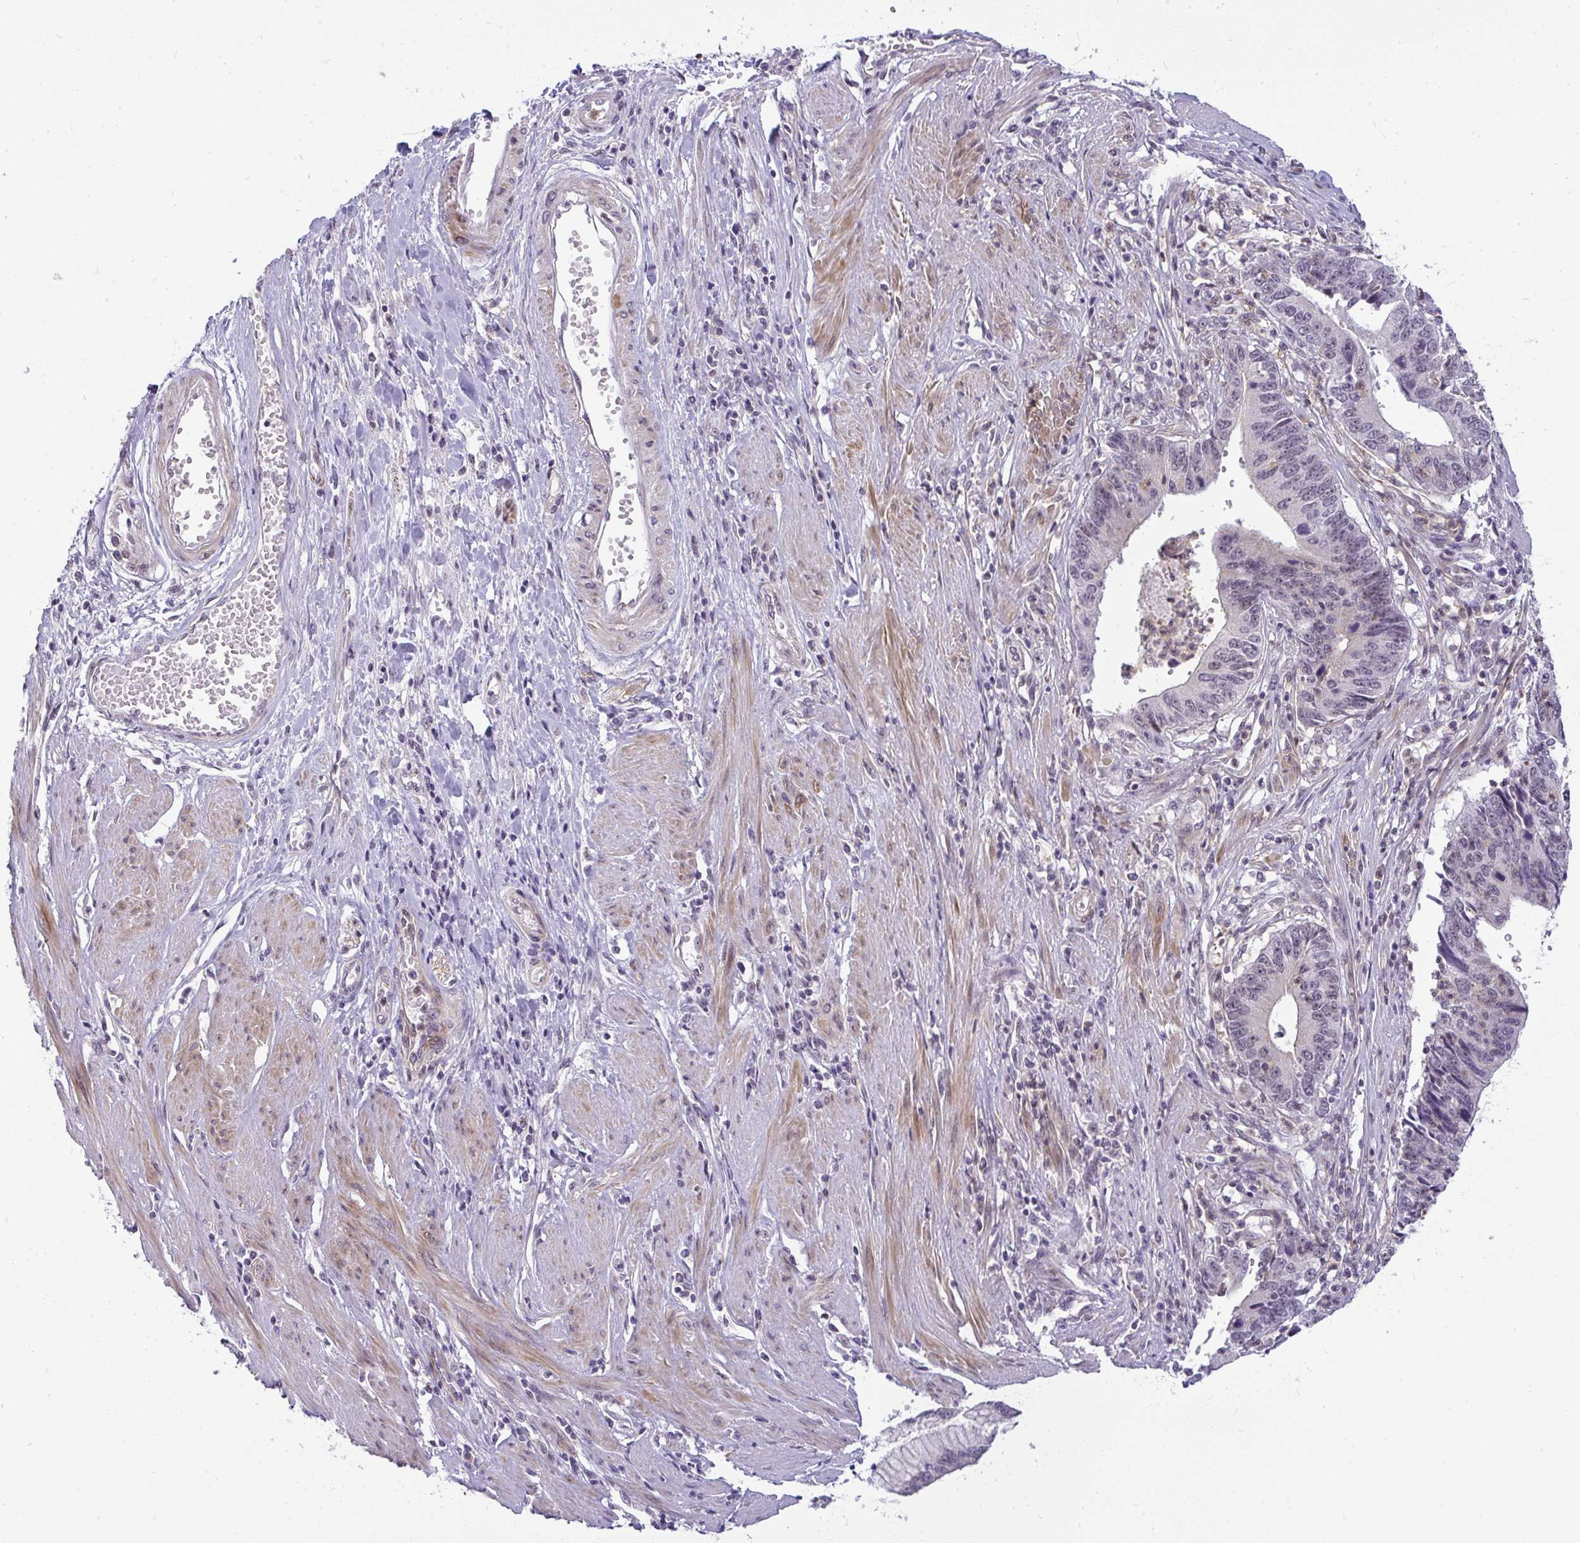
{"staining": {"intensity": "negative", "quantity": "none", "location": "none"}, "tissue": "stomach cancer", "cell_type": "Tumor cells", "image_type": "cancer", "snomed": [{"axis": "morphology", "description": "Adenocarcinoma, NOS"}, {"axis": "topography", "description": "Stomach"}], "caption": "This is a photomicrograph of IHC staining of stomach cancer, which shows no positivity in tumor cells.", "gene": "DZIP1", "patient": {"sex": "male", "age": 59}}